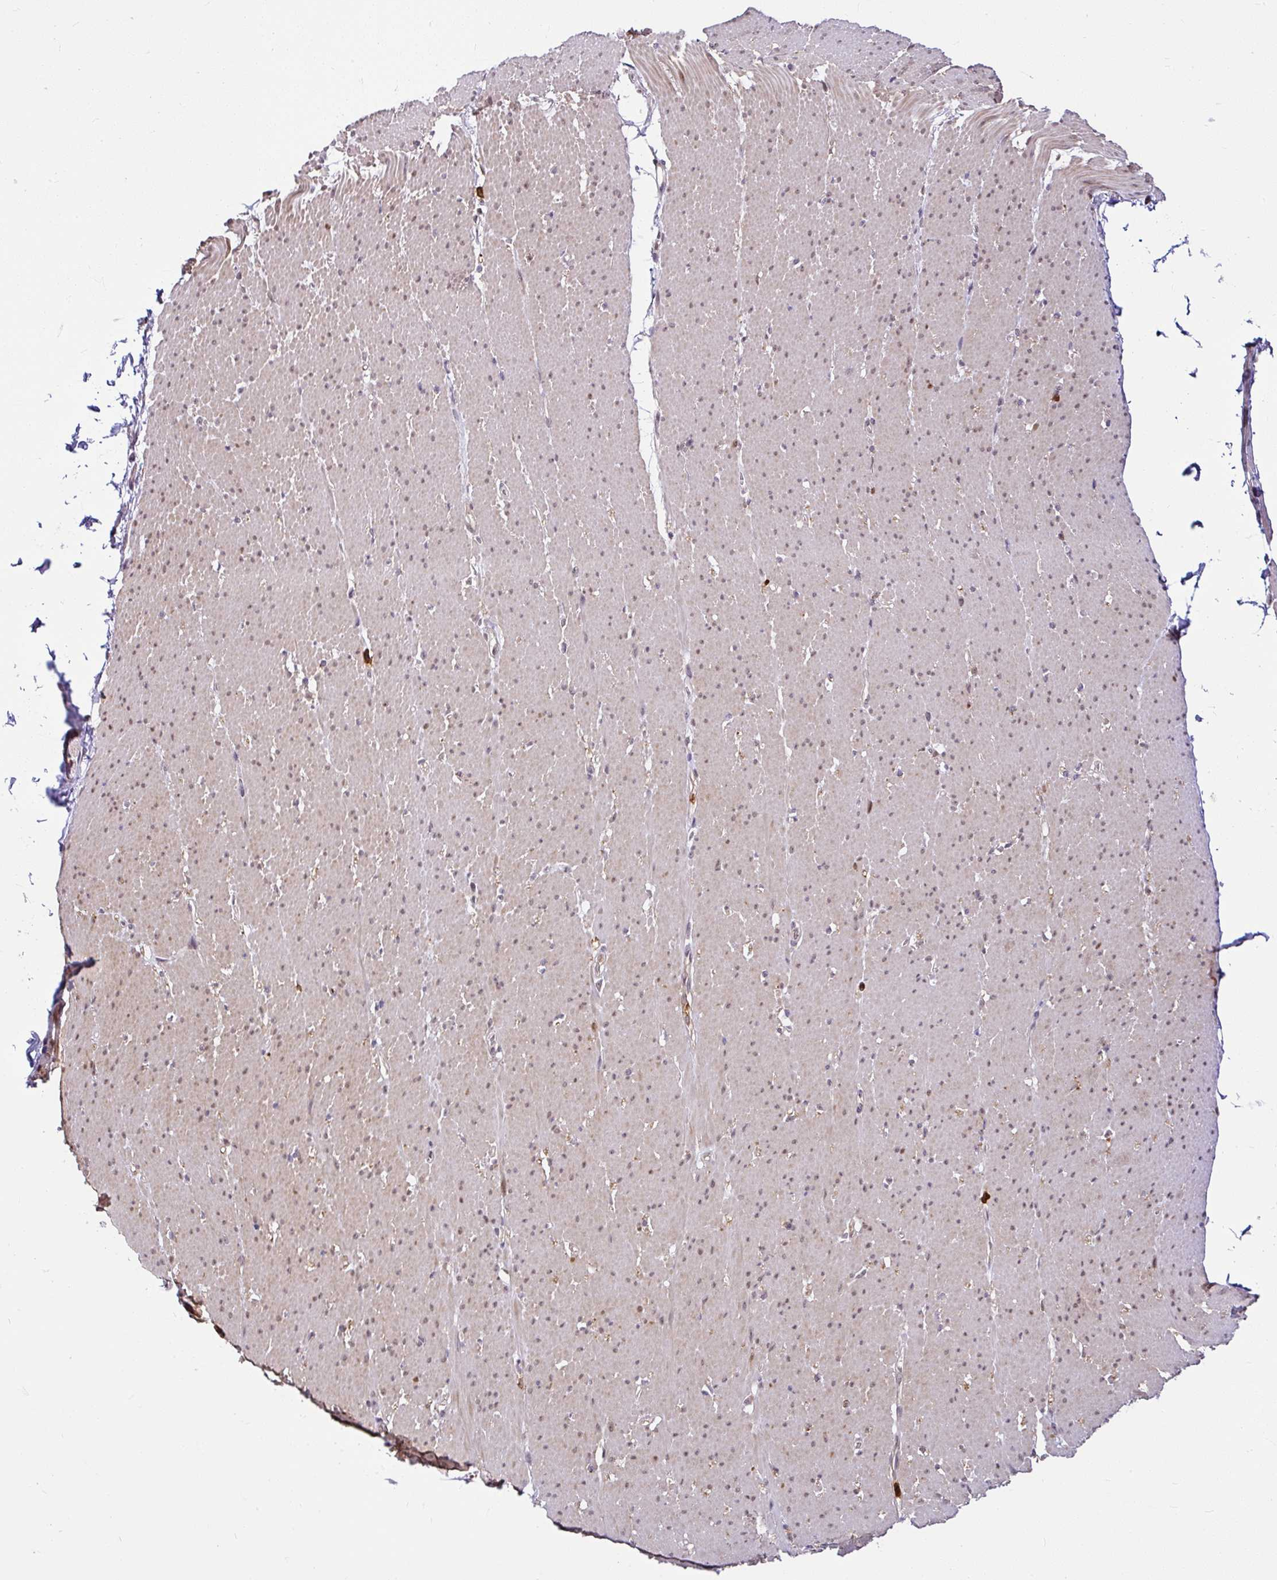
{"staining": {"intensity": "weak", "quantity": "25%-75%", "location": "cytoplasmic/membranous,nuclear"}, "tissue": "smooth muscle", "cell_type": "Smooth muscle cells", "image_type": "normal", "snomed": [{"axis": "morphology", "description": "Normal tissue, NOS"}, {"axis": "topography", "description": "Smooth muscle"}, {"axis": "topography", "description": "Rectum"}], "caption": "Immunohistochemistry micrograph of normal smooth muscle: smooth muscle stained using IHC exhibits low levels of weak protein expression localized specifically in the cytoplasmic/membranous,nuclear of smooth muscle cells, appearing as a cytoplasmic/membranous,nuclear brown color.", "gene": "PIN4", "patient": {"sex": "male", "age": 53}}